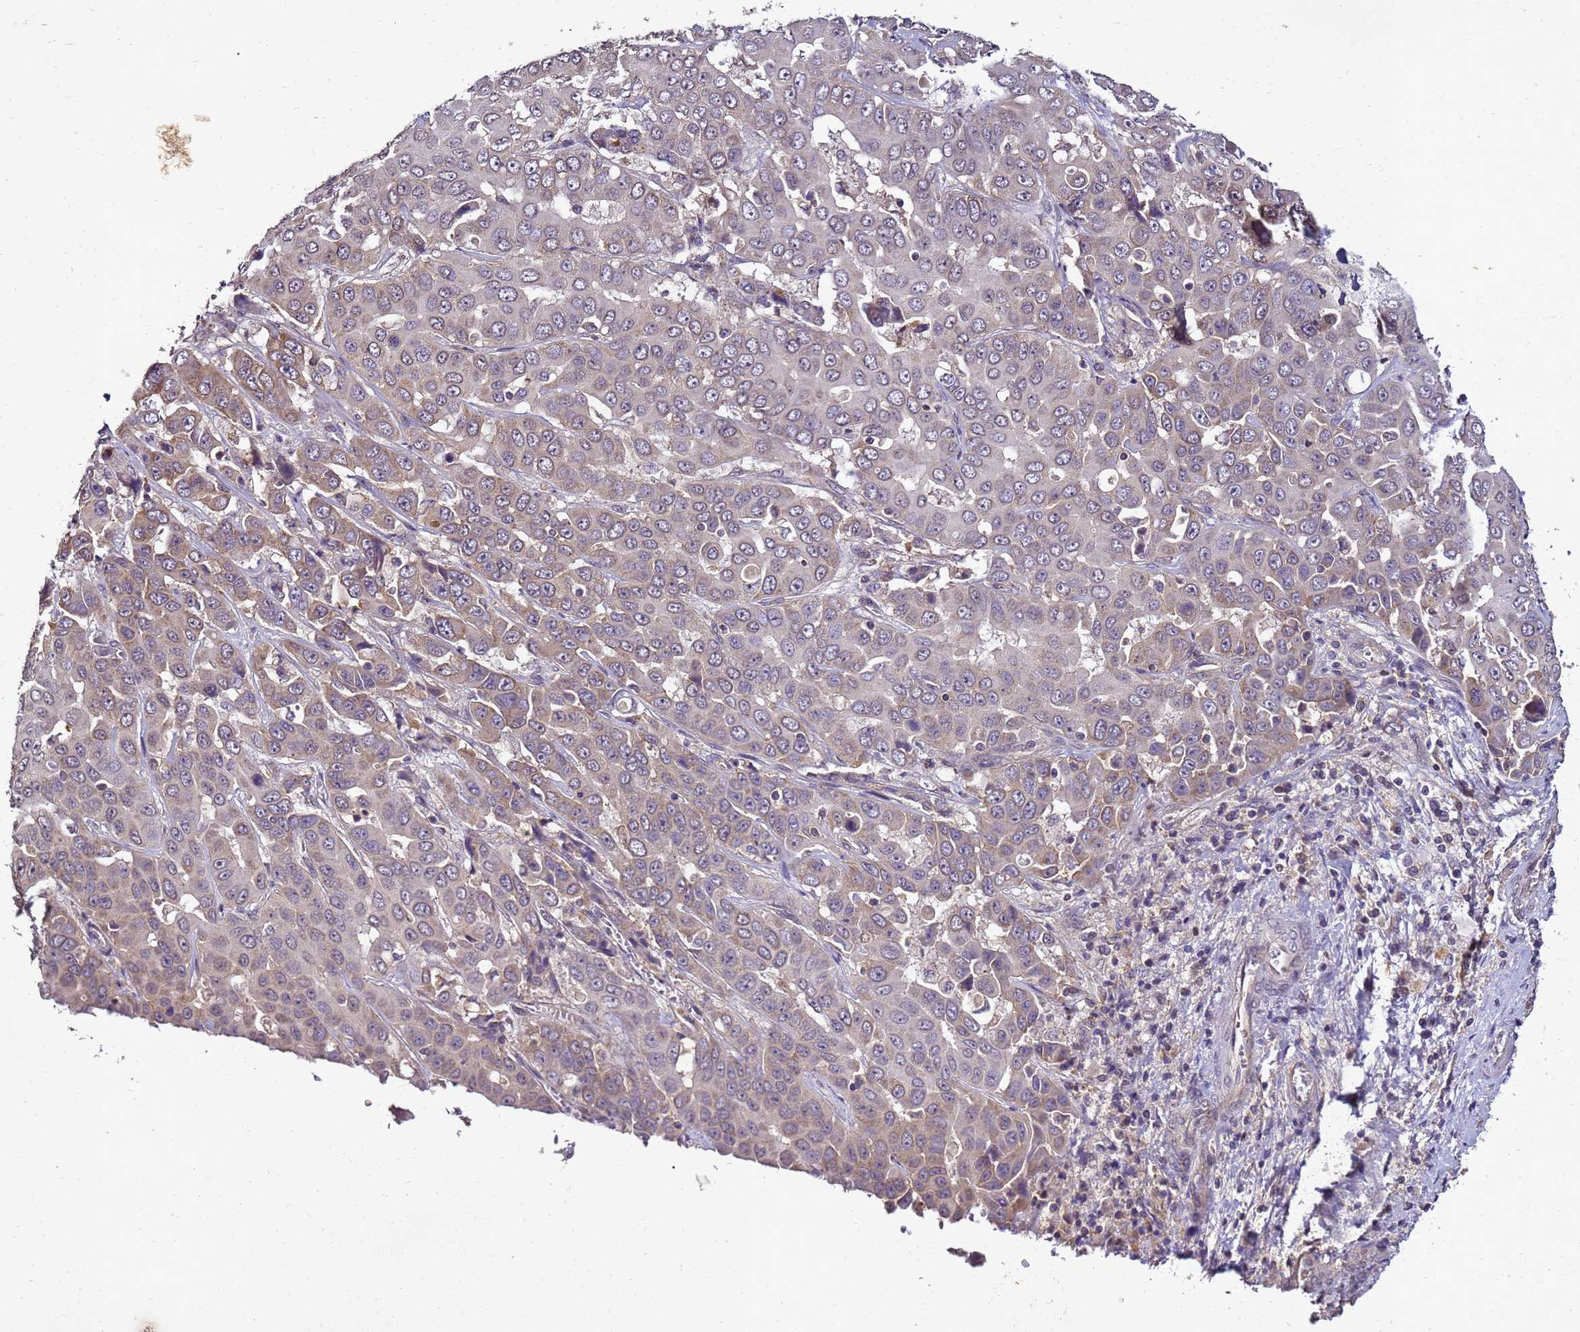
{"staining": {"intensity": "weak", "quantity": ">75%", "location": "cytoplasmic/membranous"}, "tissue": "liver cancer", "cell_type": "Tumor cells", "image_type": "cancer", "snomed": [{"axis": "morphology", "description": "Cholangiocarcinoma"}, {"axis": "topography", "description": "Liver"}], "caption": "Immunohistochemistry (DAB (3,3'-diaminobenzidine)) staining of human liver cancer demonstrates weak cytoplasmic/membranous protein positivity in about >75% of tumor cells.", "gene": "ANKRD17", "patient": {"sex": "female", "age": 52}}